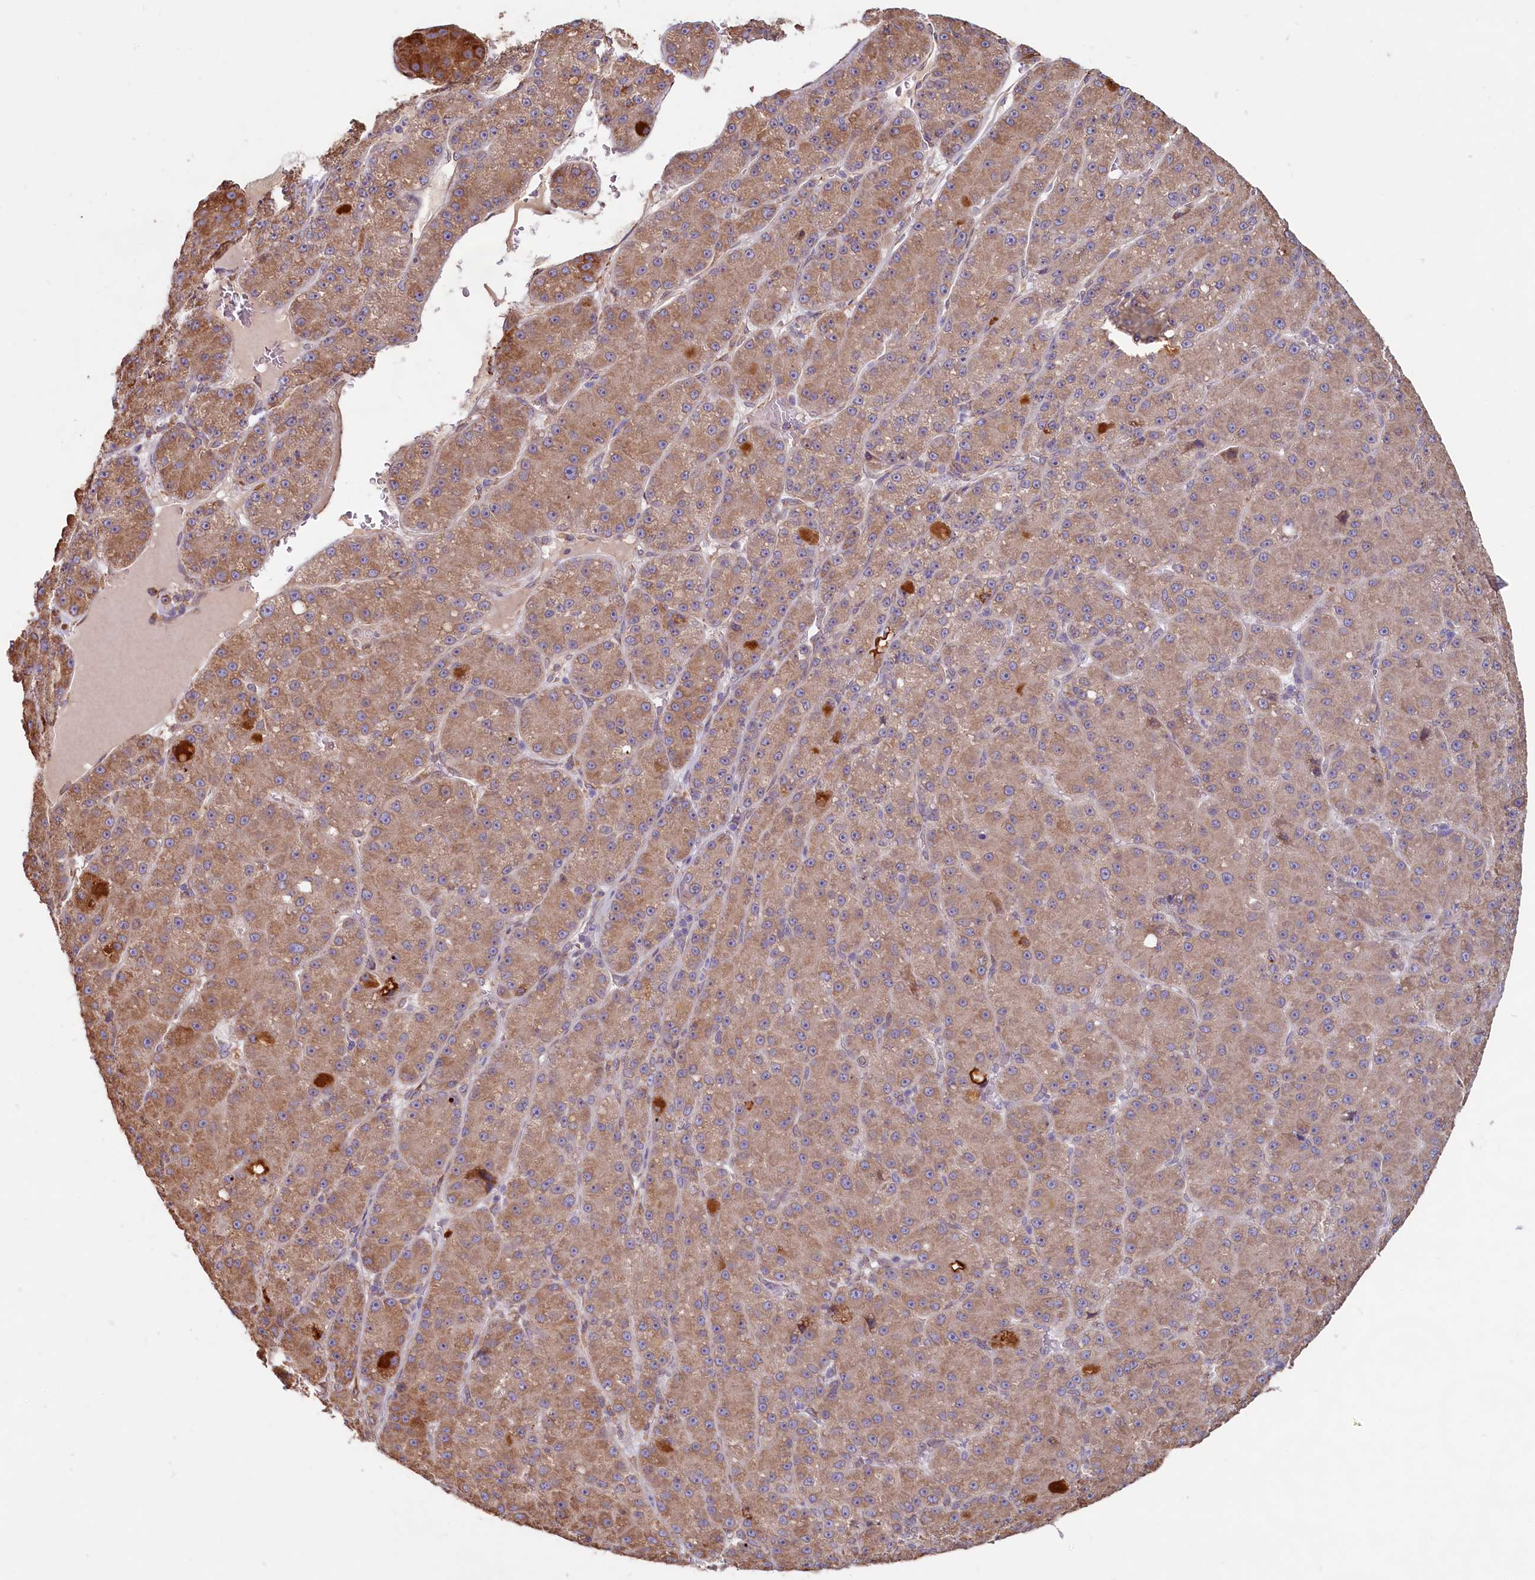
{"staining": {"intensity": "moderate", "quantity": ">75%", "location": "cytoplasmic/membranous"}, "tissue": "liver cancer", "cell_type": "Tumor cells", "image_type": "cancer", "snomed": [{"axis": "morphology", "description": "Carcinoma, Hepatocellular, NOS"}, {"axis": "topography", "description": "Liver"}], "caption": "This micrograph displays IHC staining of human liver cancer, with medium moderate cytoplasmic/membranous expression in approximately >75% of tumor cells.", "gene": "TBC1D19", "patient": {"sex": "male", "age": 67}}